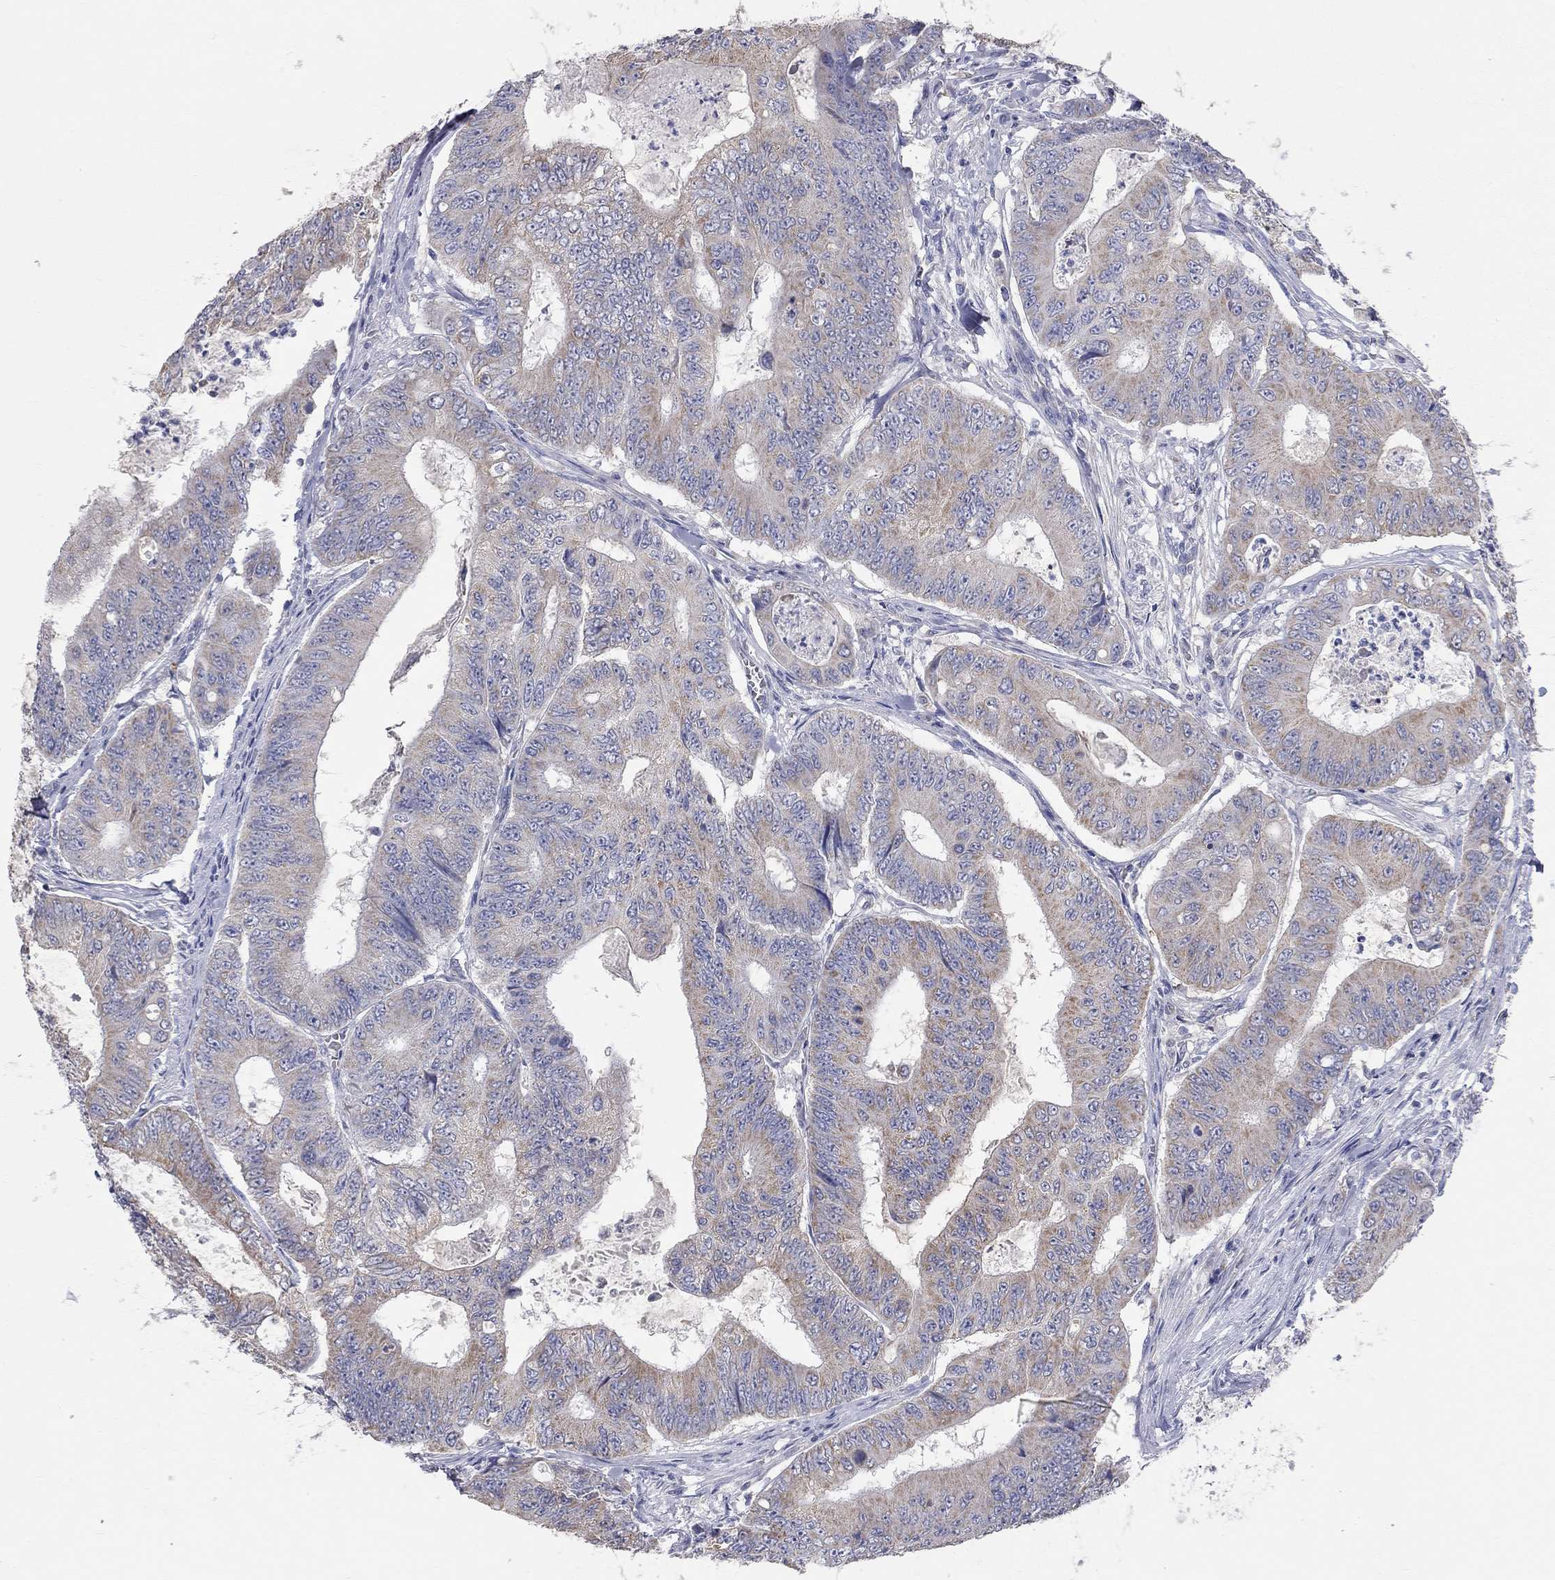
{"staining": {"intensity": "moderate", "quantity": ">75%", "location": "cytoplasmic/membranous"}, "tissue": "colorectal cancer", "cell_type": "Tumor cells", "image_type": "cancer", "snomed": [{"axis": "morphology", "description": "Adenocarcinoma, NOS"}, {"axis": "topography", "description": "Colon"}], "caption": "IHC of colorectal adenocarcinoma reveals medium levels of moderate cytoplasmic/membranous staining in about >75% of tumor cells.", "gene": "CFAP161", "patient": {"sex": "female", "age": 48}}